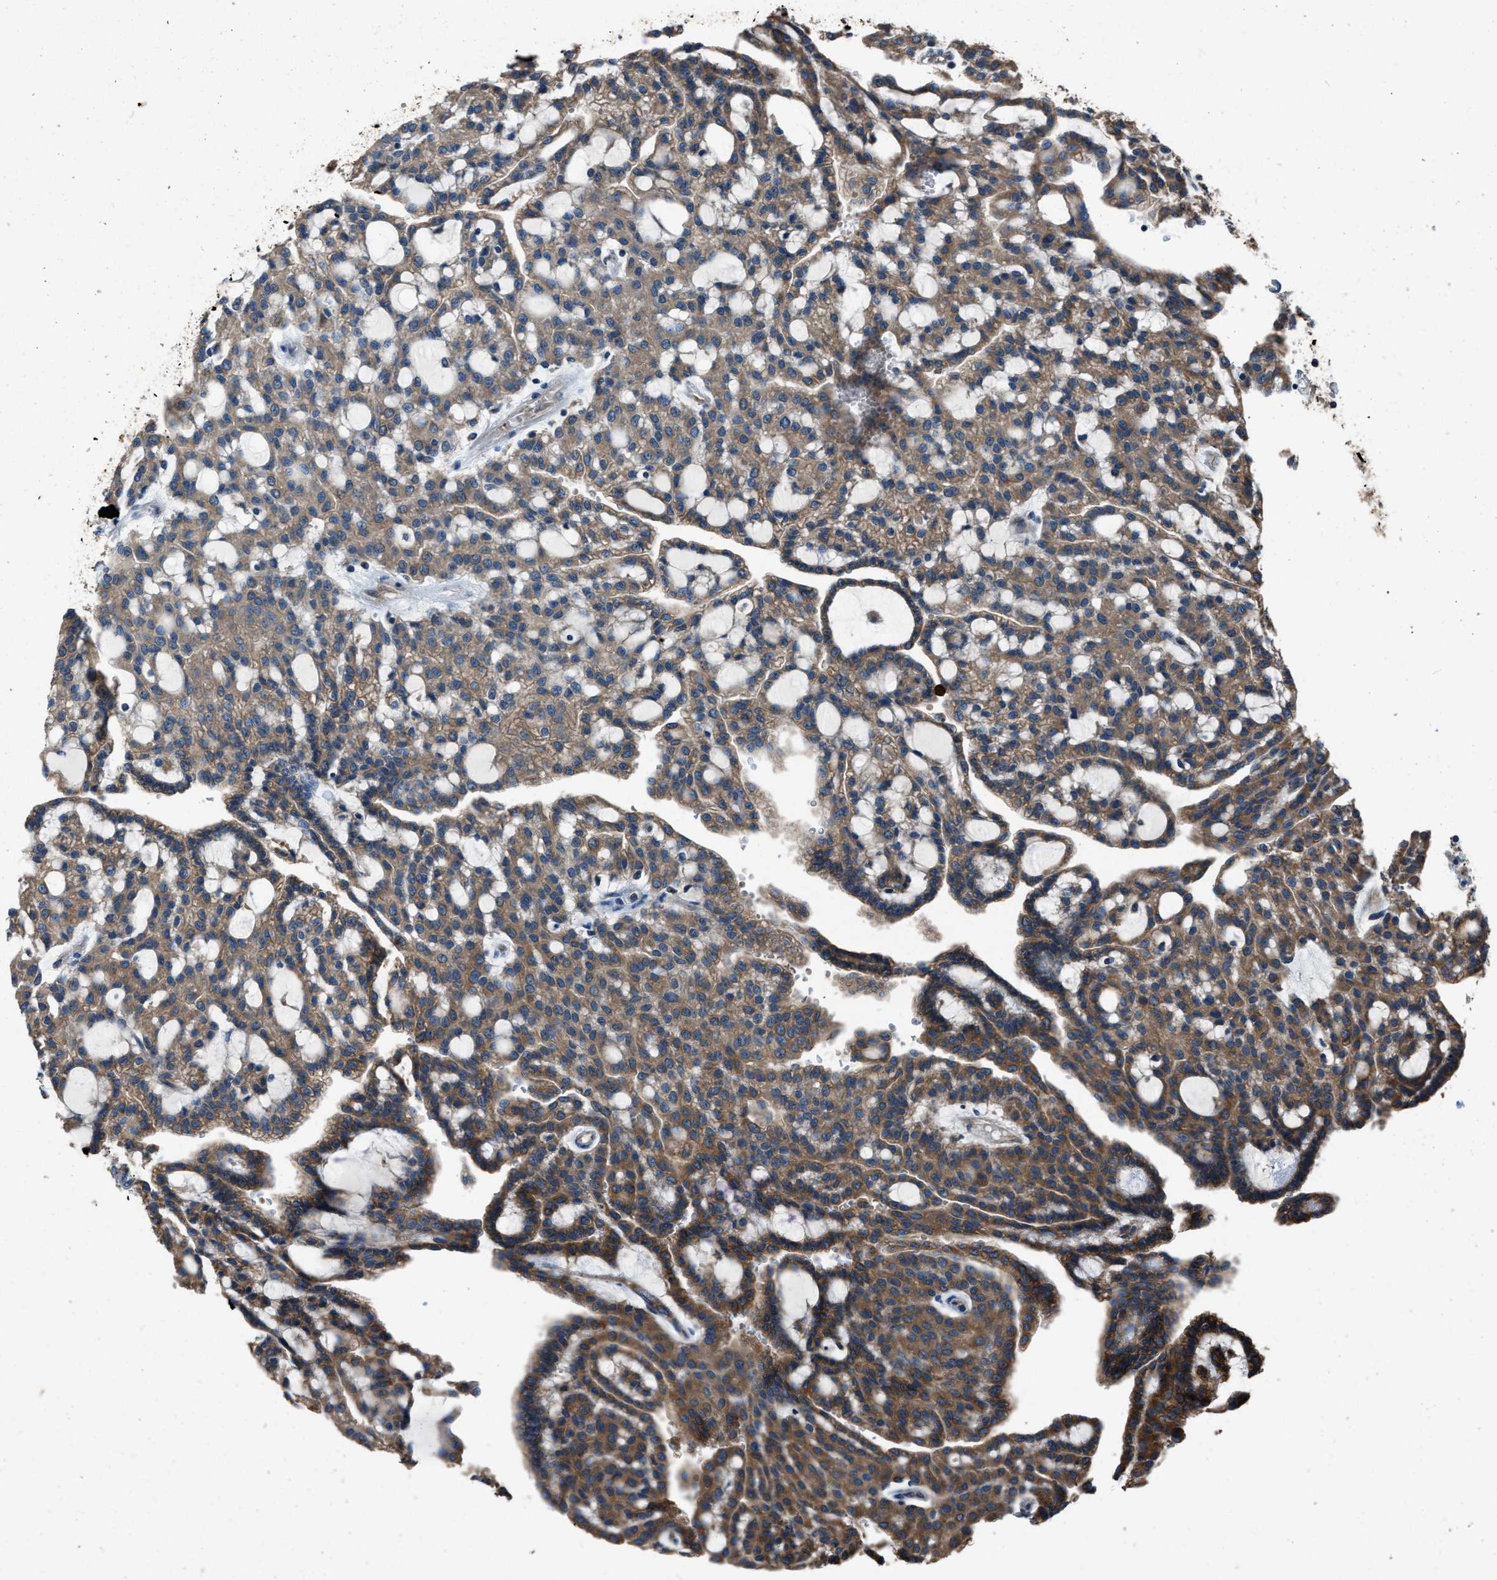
{"staining": {"intensity": "strong", "quantity": "25%-75%", "location": "cytoplasmic/membranous"}, "tissue": "renal cancer", "cell_type": "Tumor cells", "image_type": "cancer", "snomed": [{"axis": "morphology", "description": "Adenocarcinoma, NOS"}, {"axis": "topography", "description": "Kidney"}], "caption": "A micrograph of renal cancer (adenocarcinoma) stained for a protein displays strong cytoplasmic/membranous brown staining in tumor cells.", "gene": "ANGPT1", "patient": {"sex": "male", "age": 63}}